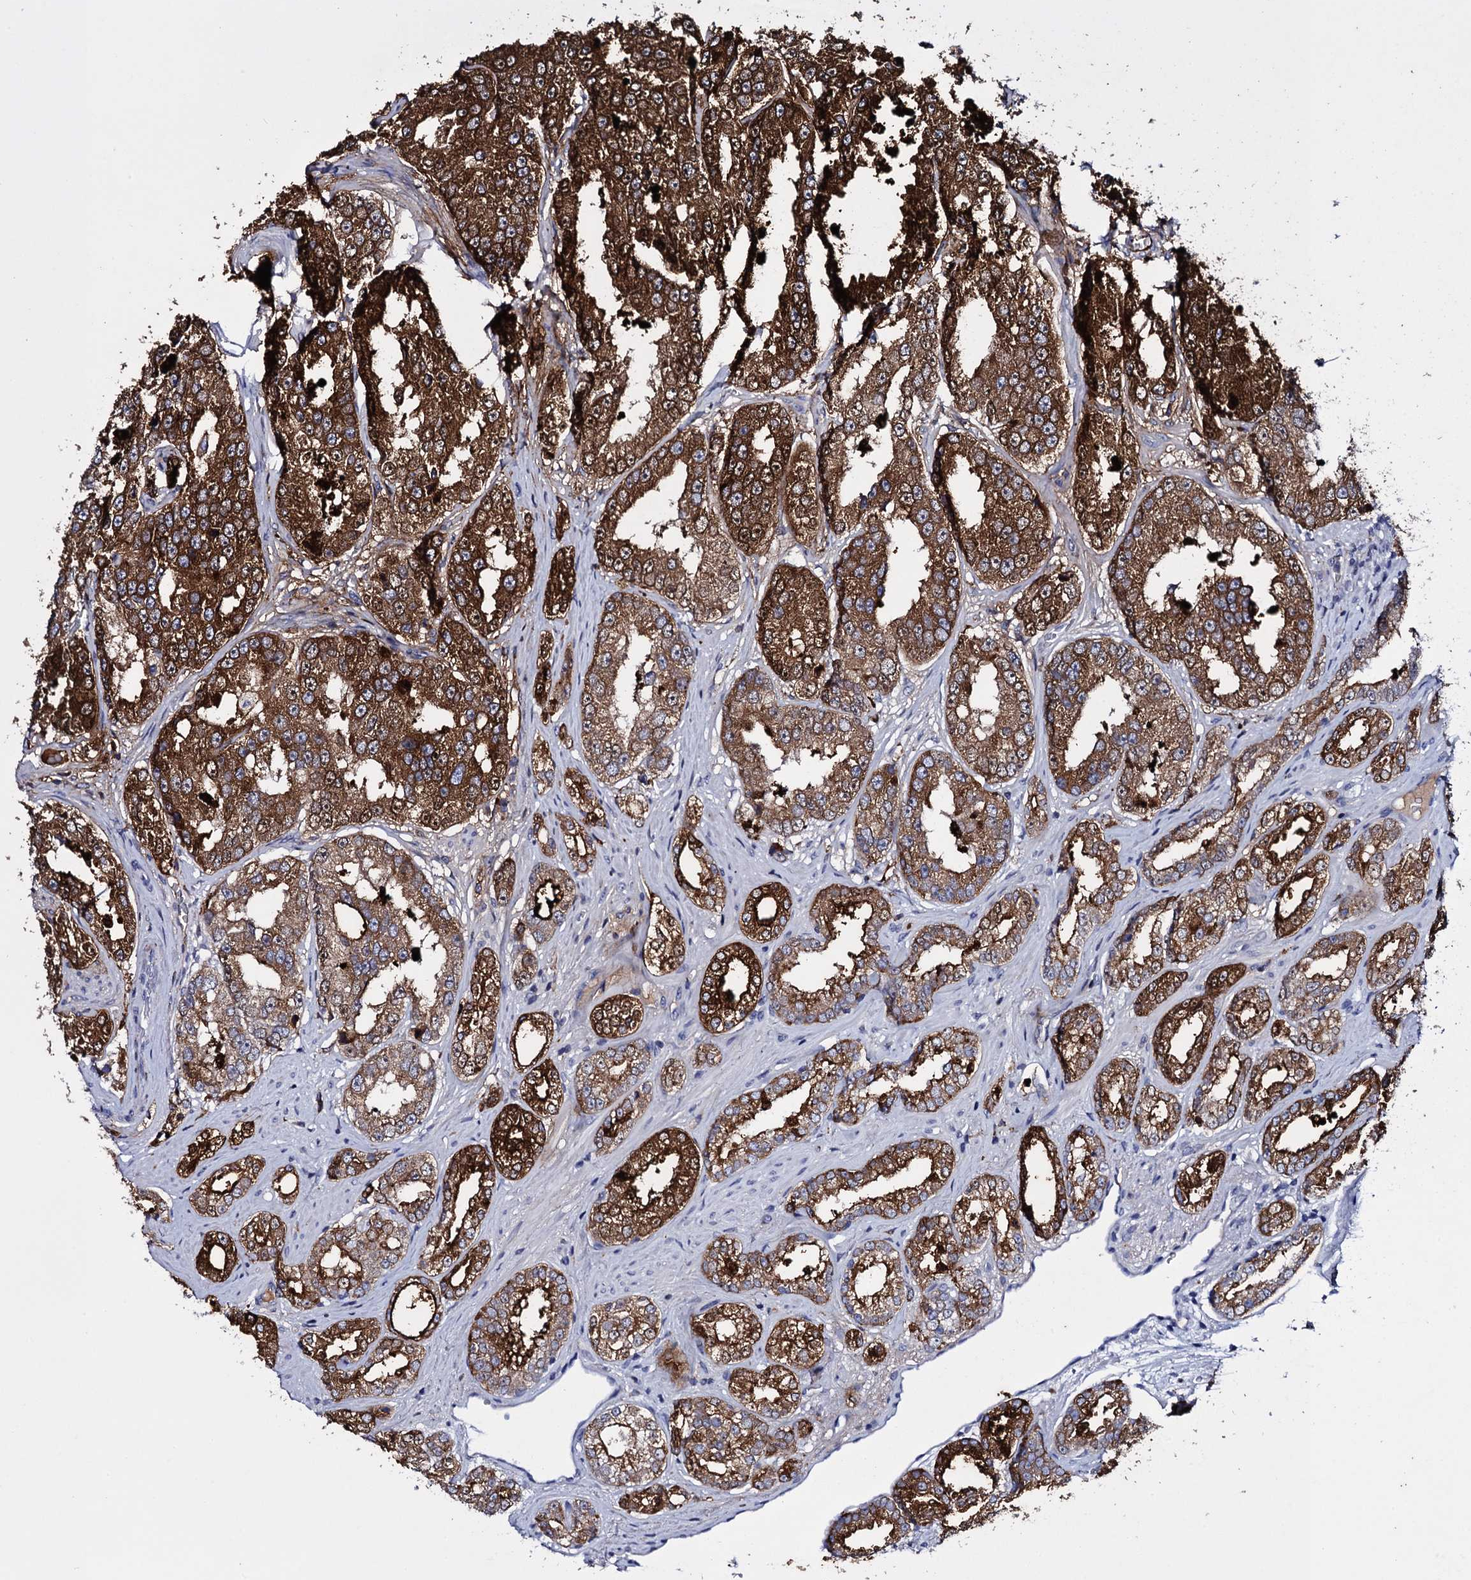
{"staining": {"intensity": "strong", "quantity": ">75%", "location": "cytoplasmic/membranous"}, "tissue": "prostate cancer", "cell_type": "Tumor cells", "image_type": "cancer", "snomed": [{"axis": "morphology", "description": "Normal tissue, NOS"}, {"axis": "morphology", "description": "Adenocarcinoma, High grade"}, {"axis": "topography", "description": "Prostate"}], "caption": "Protein expression analysis of adenocarcinoma (high-grade) (prostate) displays strong cytoplasmic/membranous positivity in approximately >75% of tumor cells. Nuclei are stained in blue.", "gene": "ITPRID2", "patient": {"sex": "male", "age": 83}}